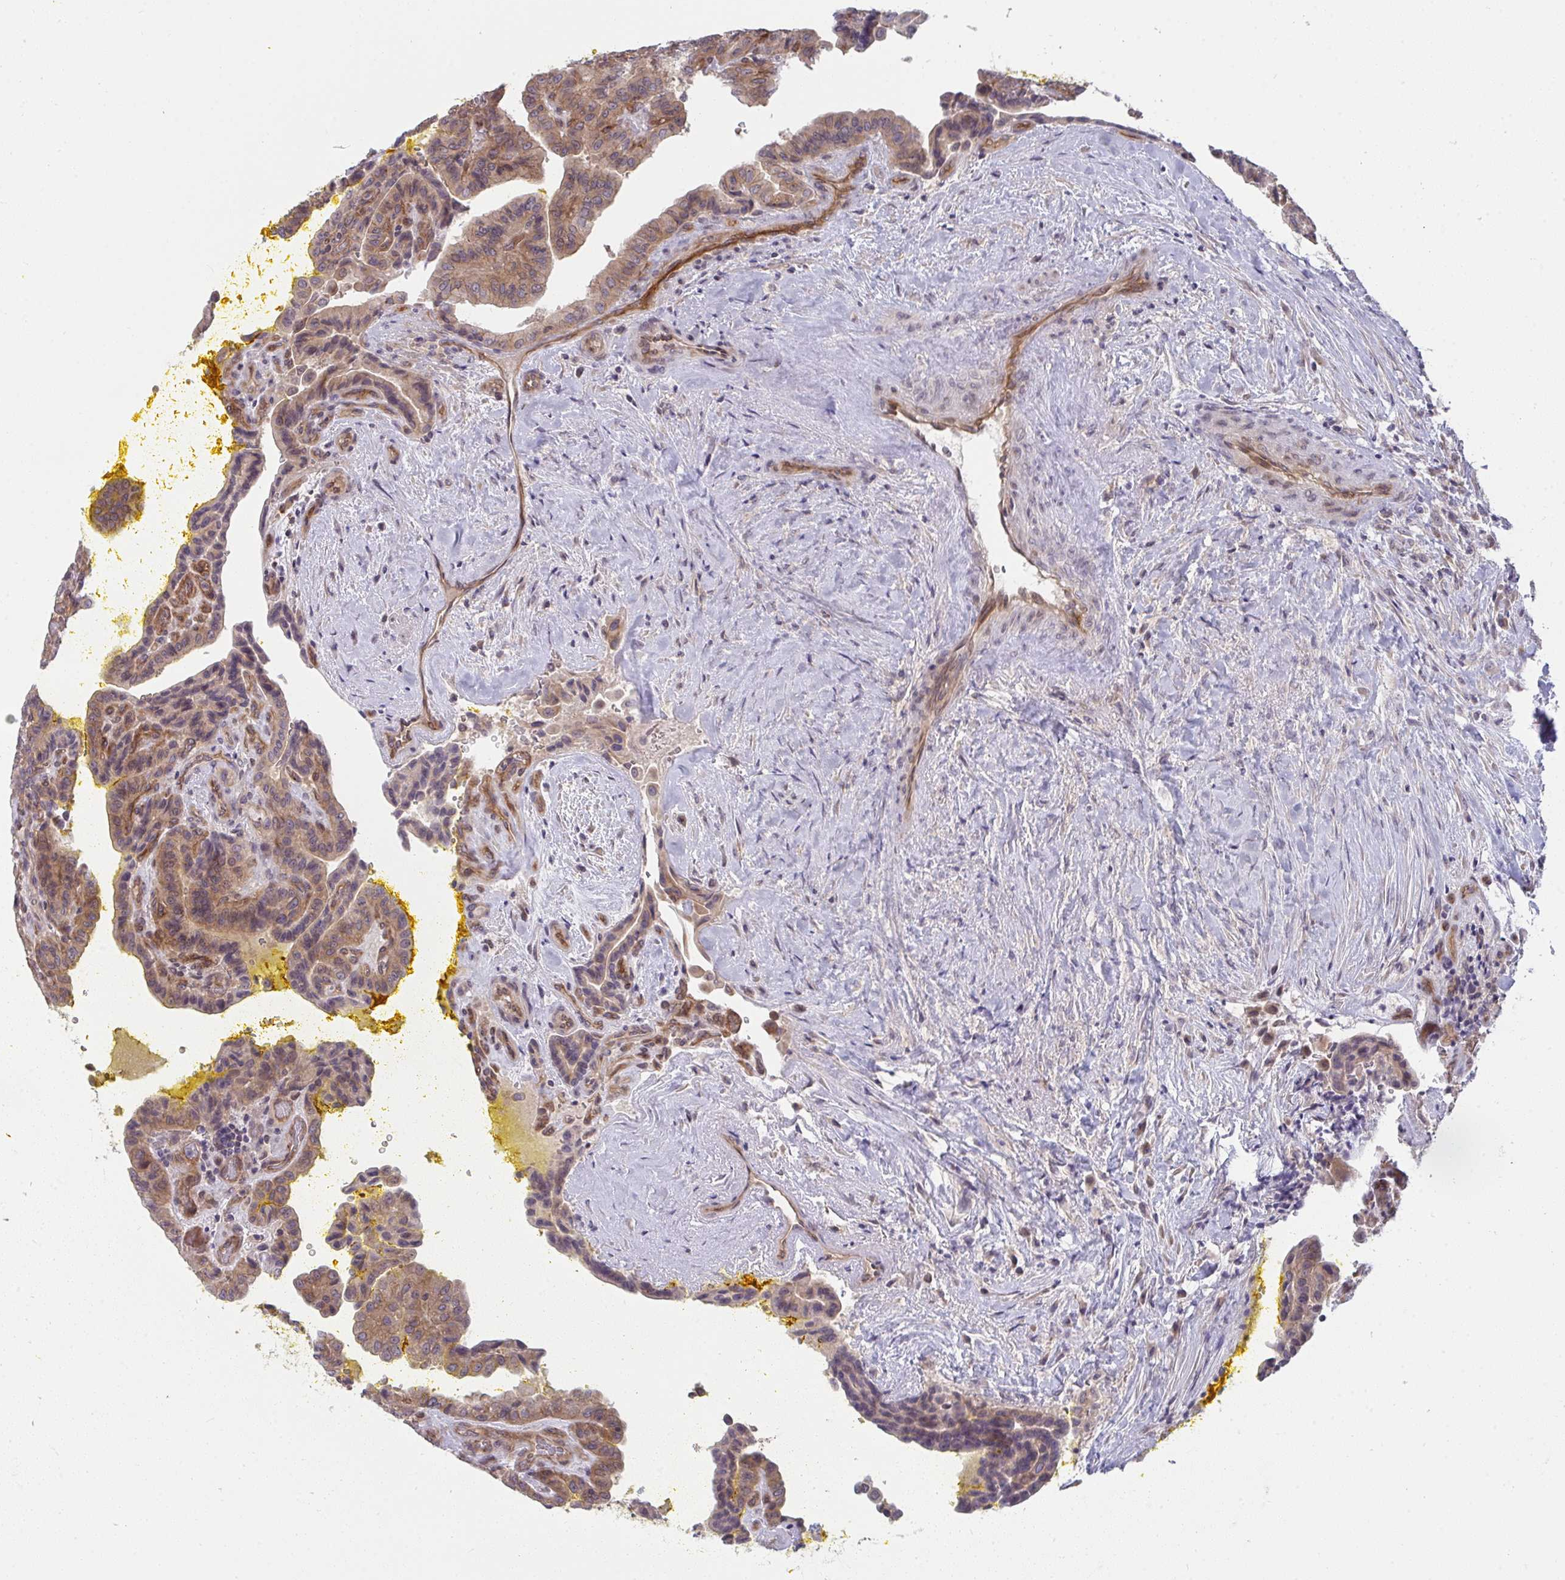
{"staining": {"intensity": "moderate", "quantity": ">75%", "location": "cytoplasmic/membranous"}, "tissue": "thyroid cancer", "cell_type": "Tumor cells", "image_type": "cancer", "snomed": [{"axis": "morphology", "description": "Papillary adenocarcinoma, NOS"}, {"axis": "topography", "description": "Thyroid gland"}], "caption": "A medium amount of moderate cytoplasmic/membranous expression is present in about >75% of tumor cells in papillary adenocarcinoma (thyroid) tissue. Immunohistochemistry (ihc) stains the protein in brown and the nuclei are stained blue.", "gene": "CASP9", "patient": {"sex": "male", "age": 87}}